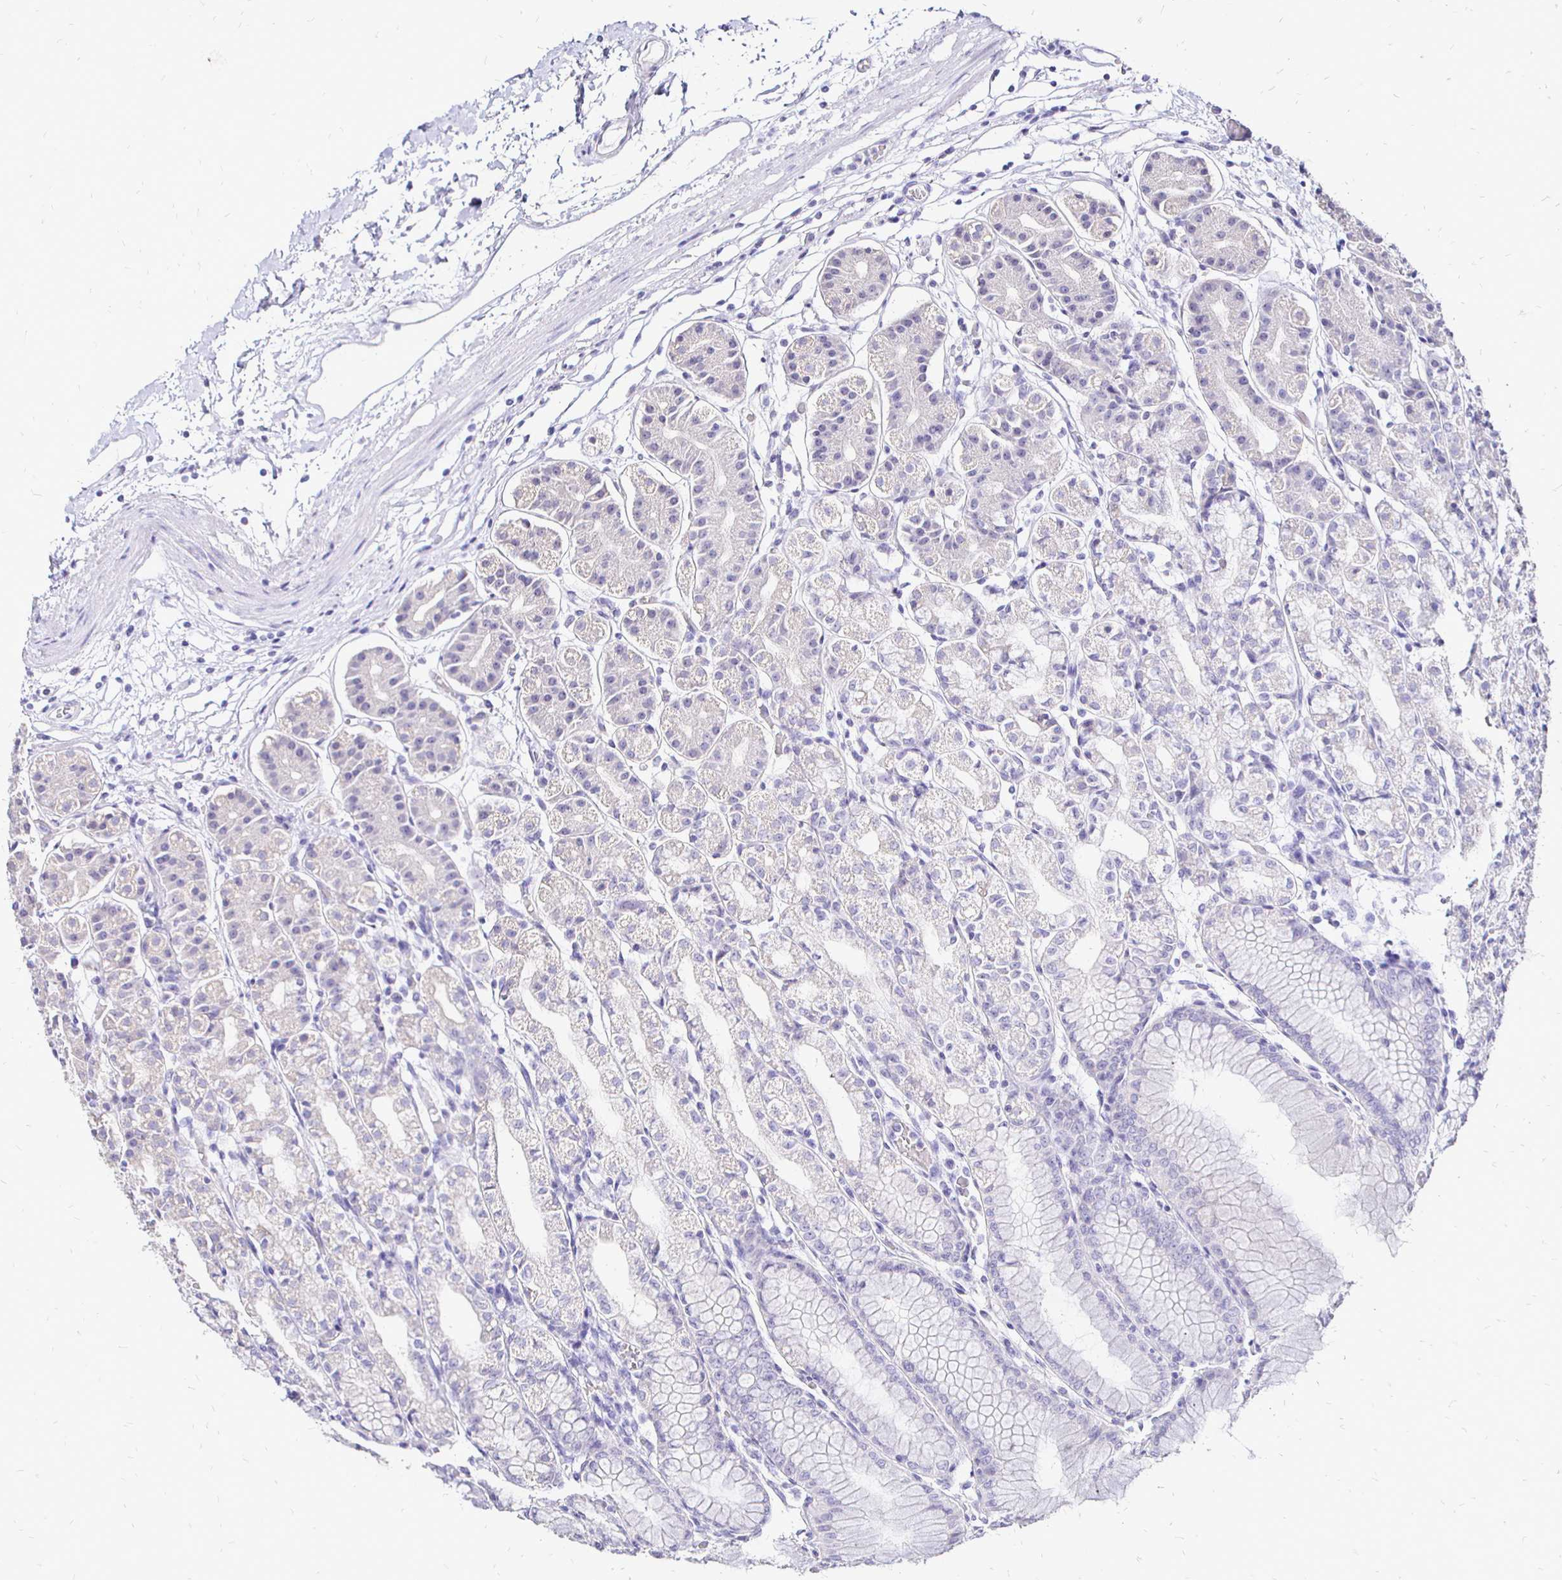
{"staining": {"intensity": "negative", "quantity": "none", "location": "none"}, "tissue": "stomach", "cell_type": "Glandular cells", "image_type": "normal", "snomed": [{"axis": "morphology", "description": "Normal tissue, NOS"}, {"axis": "topography", "description": "Stomach"}], "caption": "Protein analysis of benign stomach shows no significant expression in glandular cells.", "gene": "IRGC", "patient": {"sex": "female", "age": 57}}